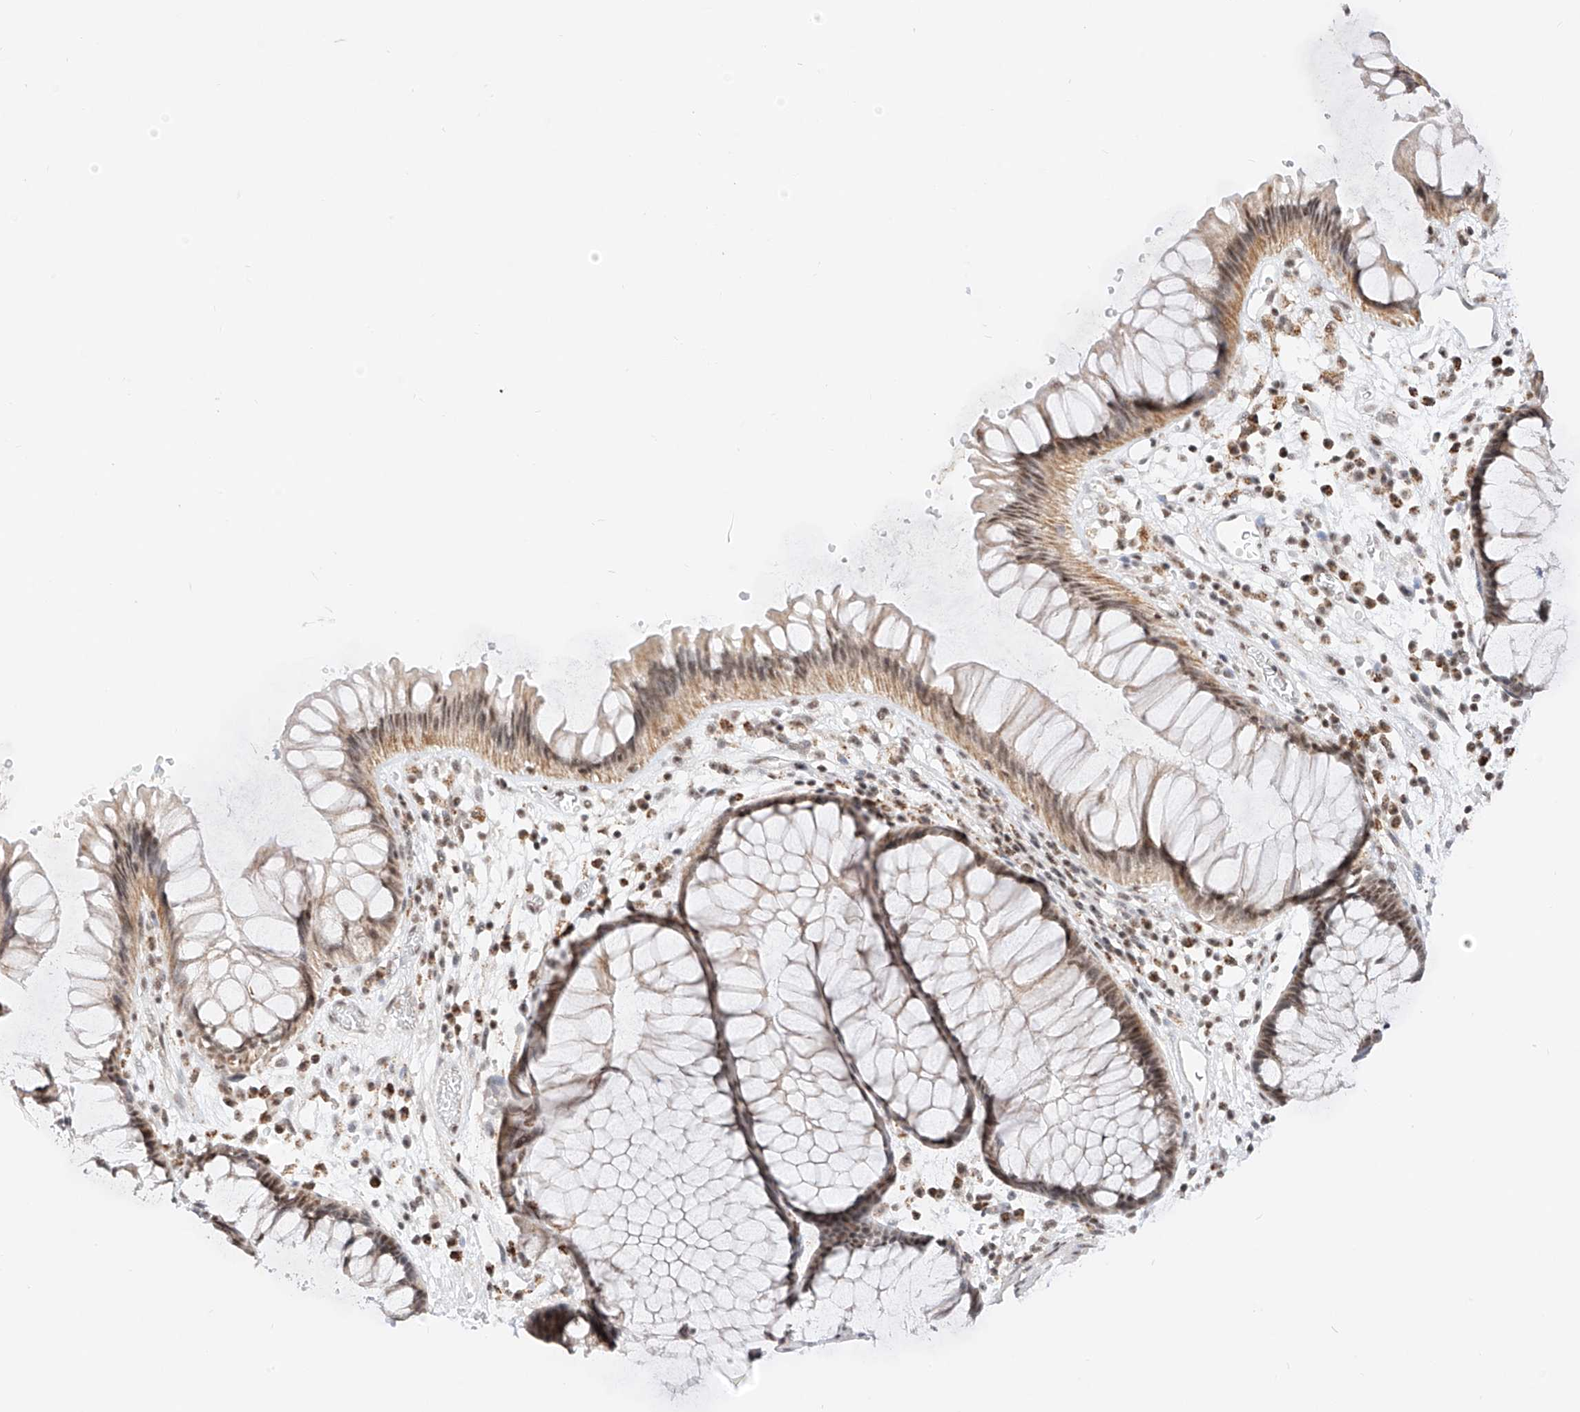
{"staining": {"intensity": "moderate", "quantity": ">75%", "location": "cytoplasmic/membranous,nuclear"}, "tissue": "rectum", "cell_type": "Glandular cells", "image_type": "normal", "snomed": [{"axis": "morphology", "description": "Normal tissue, NOS"}, {"axis": "topography", "description": "Rectum"}], "caption": "Unremarkable rectum demonstrates moderate cytoplasmic/membranous,nuclear positivity in approximately >75% of glandular cells, visualized by immunohistochemistry. (Brightfield microscopy of DAB IHC at high magnification).", "gene": "NRF1", "patient": {"sex": "male", "age": 51}}